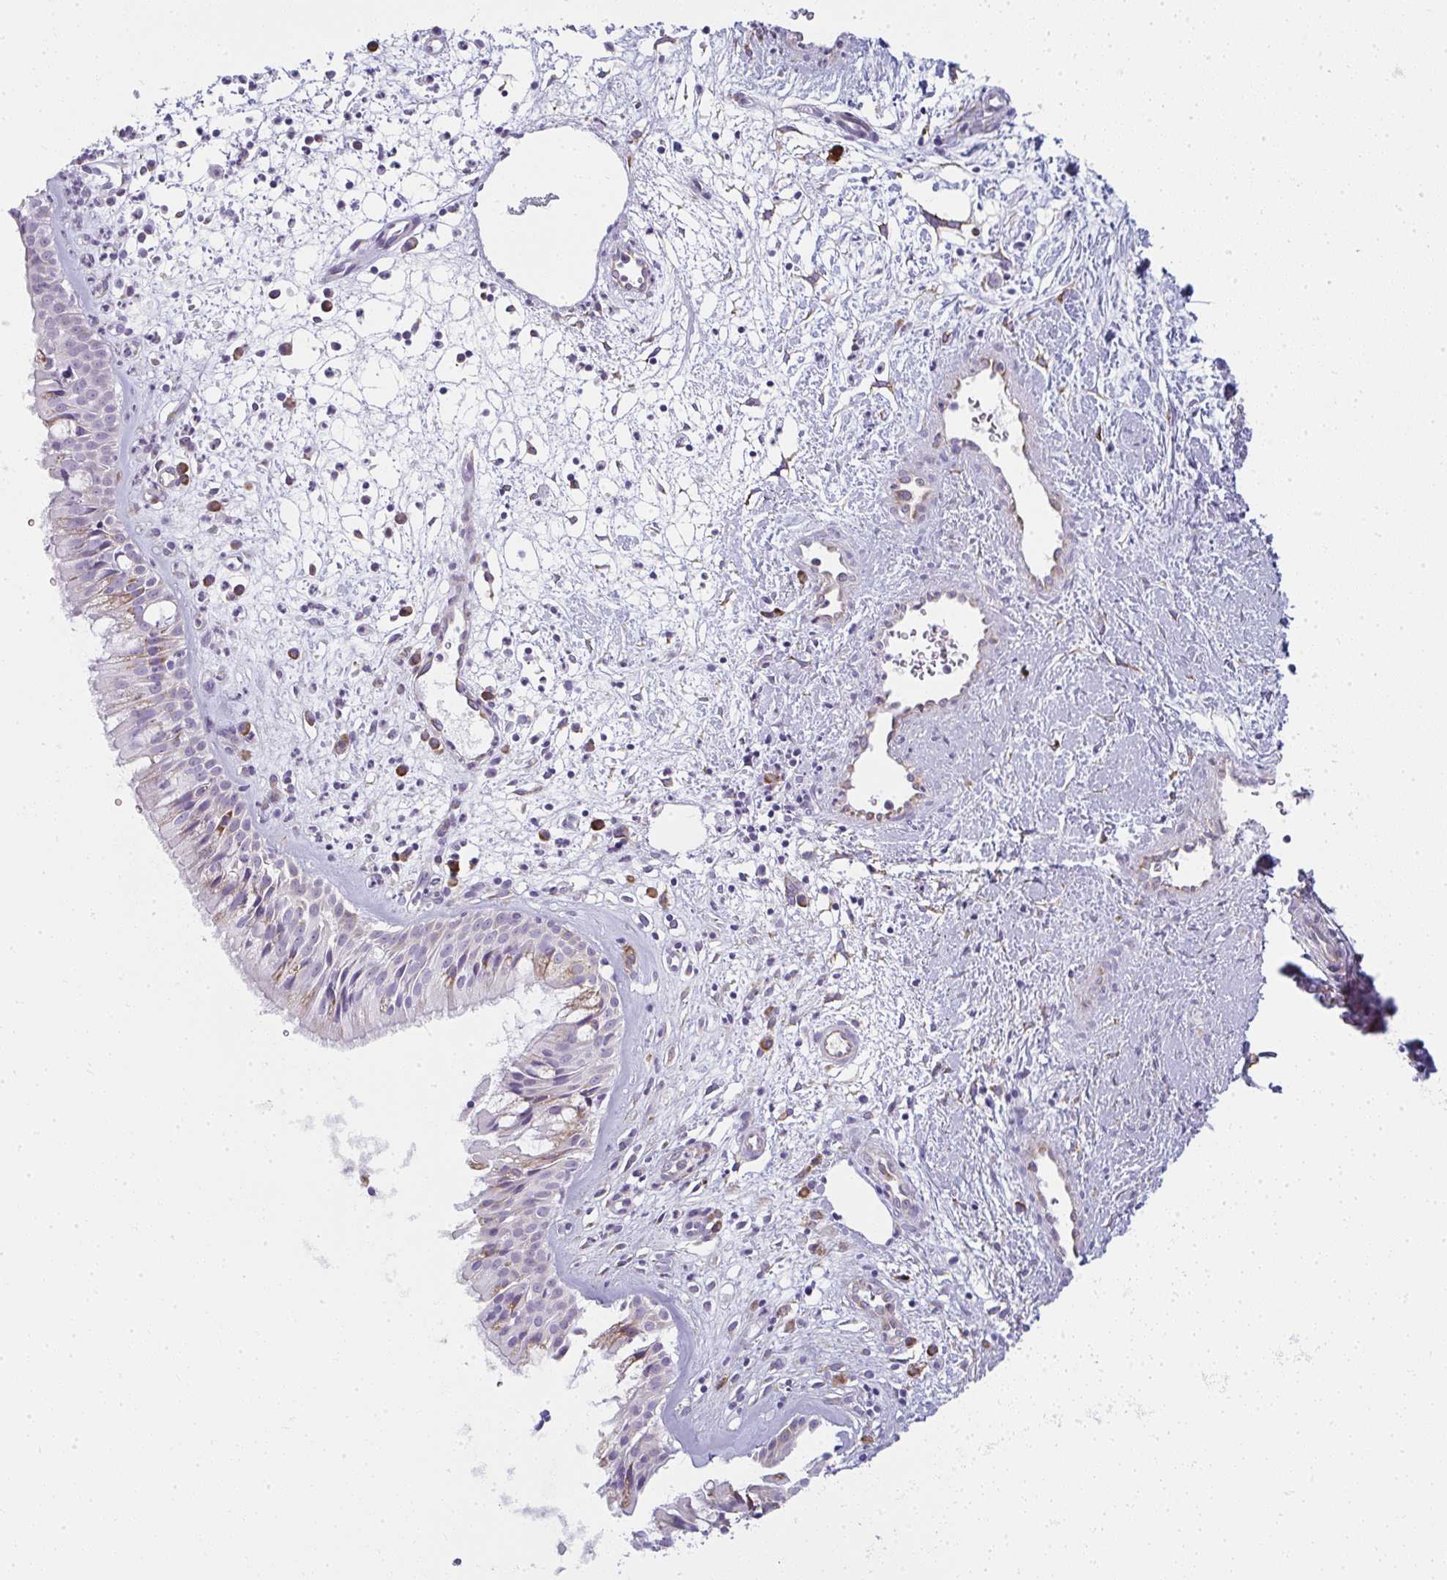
{"staining": {"intensity": "moderate", "quantity": "<25%", "location": "cytoplasmic/membranous"}, "tissue": "nasopharynx", "cell_type": "Respiratory epithelial cells", "image_type": "normal", "snomed": [{"axis": "morphology", "description": "Normal tissue, NOS"}, {"axis": "topography", "description": "Nasopharynx"}], "caption": "Immunohistochemical staining of unremarkable nasopharynx demonstrates <25% levels of moderate cytoplasmic/membranous protein expression in approximately <25% of respiratory epithelial cells. (Brightfield microscopy of DAB IHC at high magnification).", "gene": "SHROOM1", "patient": {"sex": "male", "age": 65}}